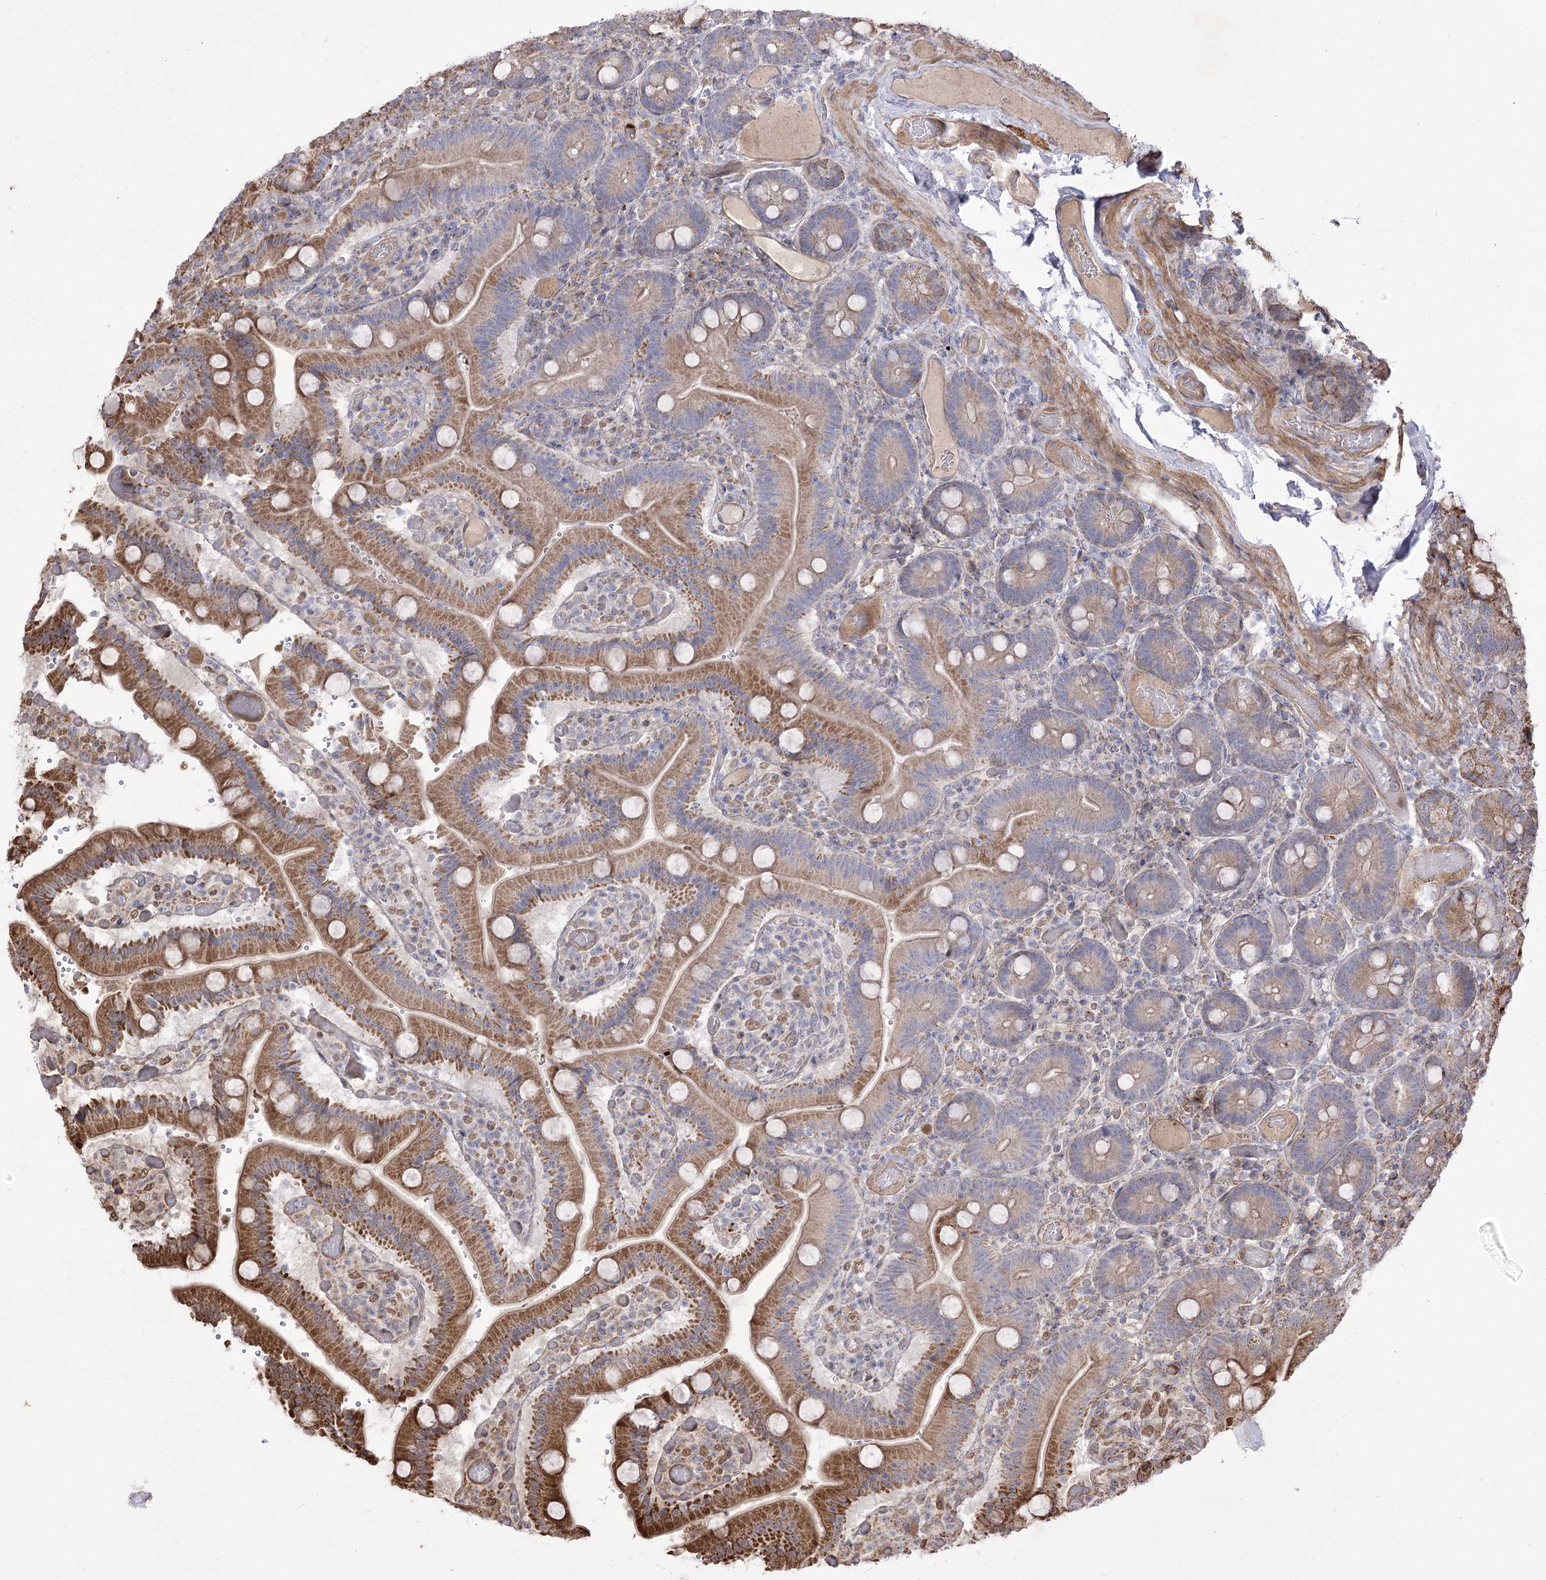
{"staining": {"intensity": "moderate", "quantity": "25%-75%", "location": "cytoplasmic/membranous"}, "tissue": "duodenum", "cell_type": "Glandular cells", "image_type": "normal", "snomed": [{"axis": "morphology", "description": "Normal tissue, NOS"}, {"axis": "topography", "description": "Duodenum"}], "caption": "An IHC micrograph of unremarkable tissue is shown. Protein staining in brown labels moderate cytoplasmic/membranous positivity in duodenum within glandular cells. The protein is shown in brown color, while the nuclei are stained blue.", "gene": "RNF24", "patient": {"sex": "female", "age": 62}}